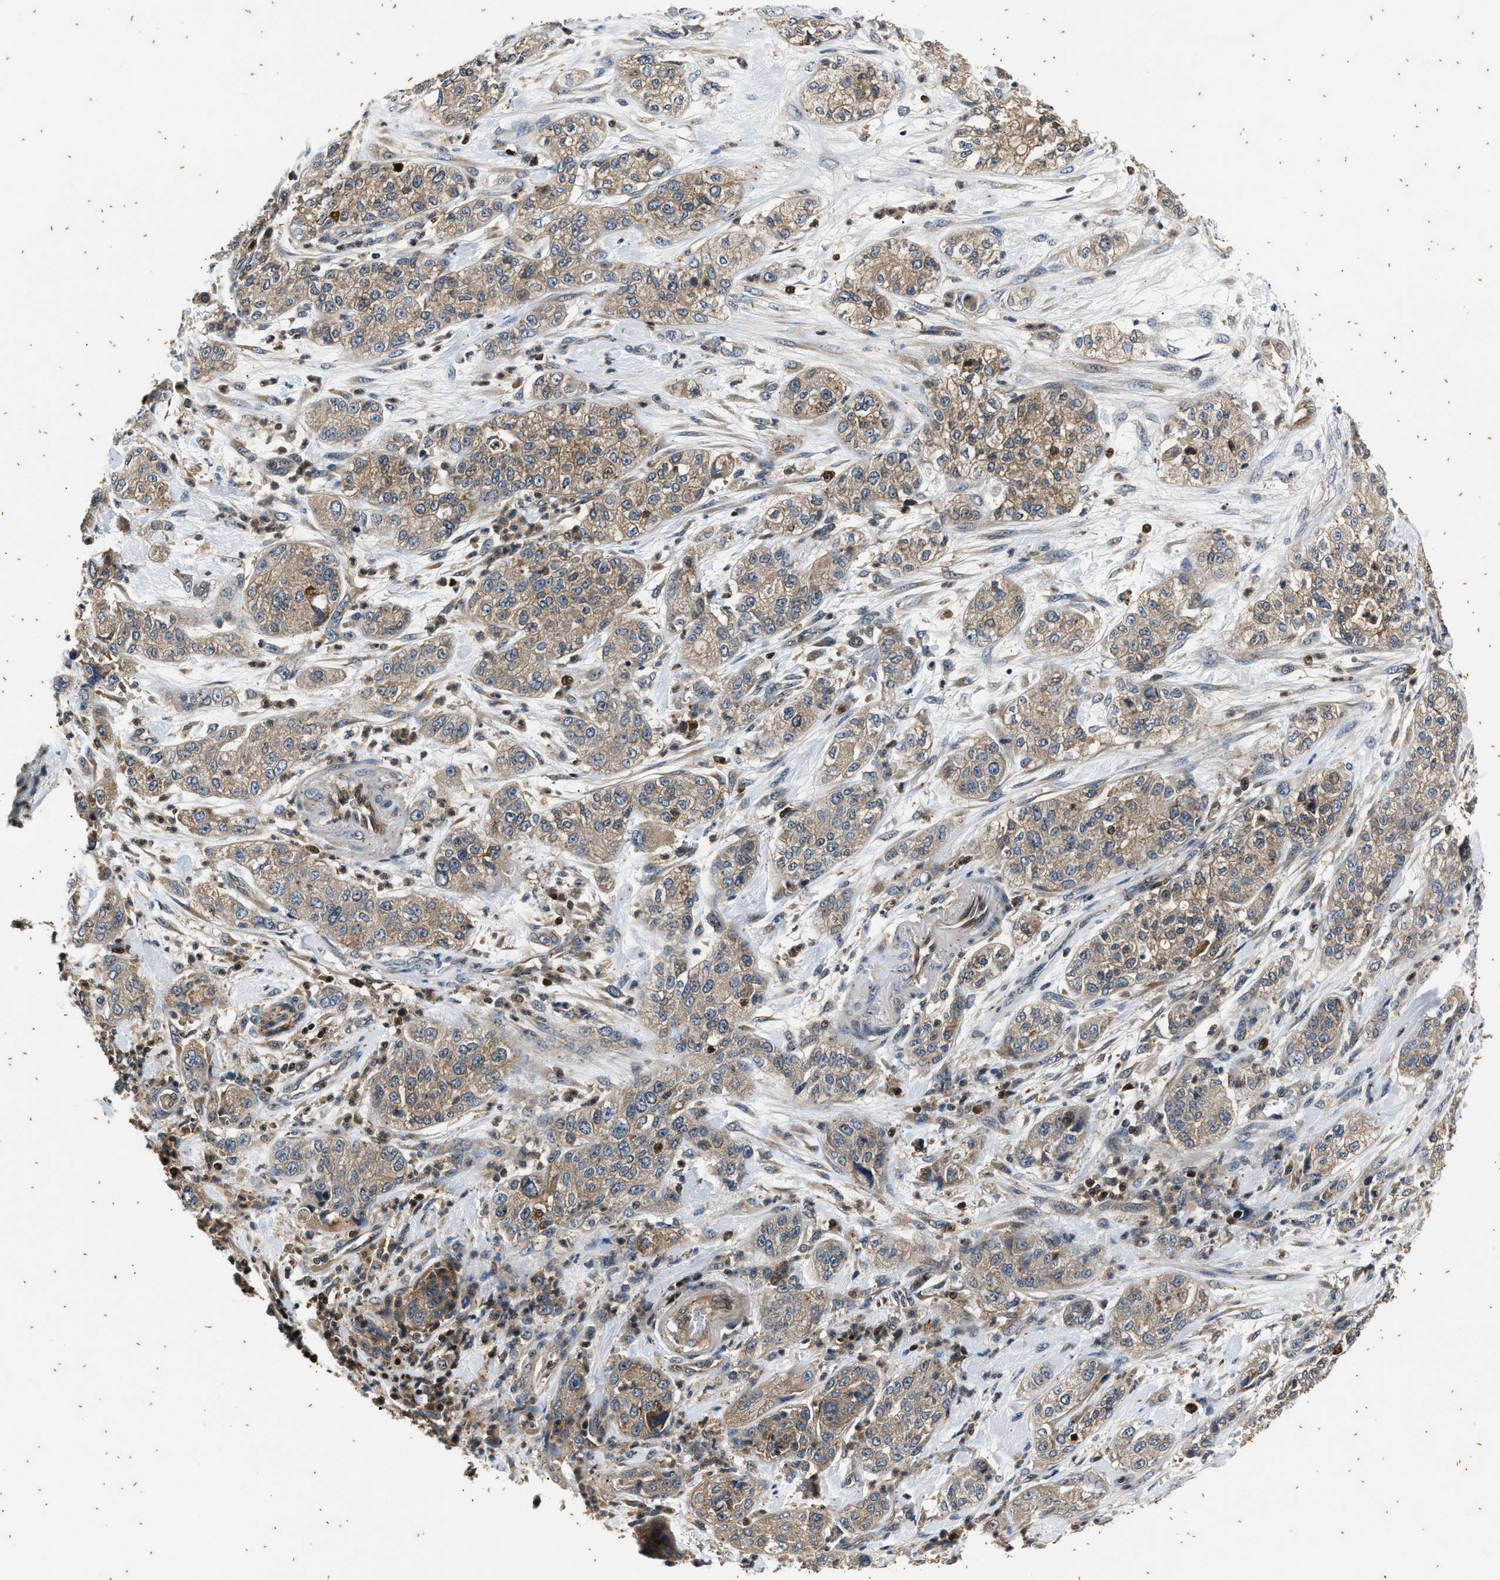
{"staining": {"intensity": "weak", "quantity": ">75%", "location": "cytoplasmic/membranous"}, "tissue": "pancreatic cancer", "cell_type": "Tumor cells", "image_type": "cancer", "snomed": [{"axis": "morphology", "description": "Adenocarcinoma, NOS"}, {"axis": "topography", "description": "Pancreas"}], "caption": "Weak cytoplasmic/membranous protein positivity is present in about >75% of tumor cells in pancreatic cancer. (DAB (3,3'-diaminobenzidine) IHC, brown staining for protein, blue staining for nuclei).", "gene": "PTPN7", "patient": {"sex": "female", "age": 78}}